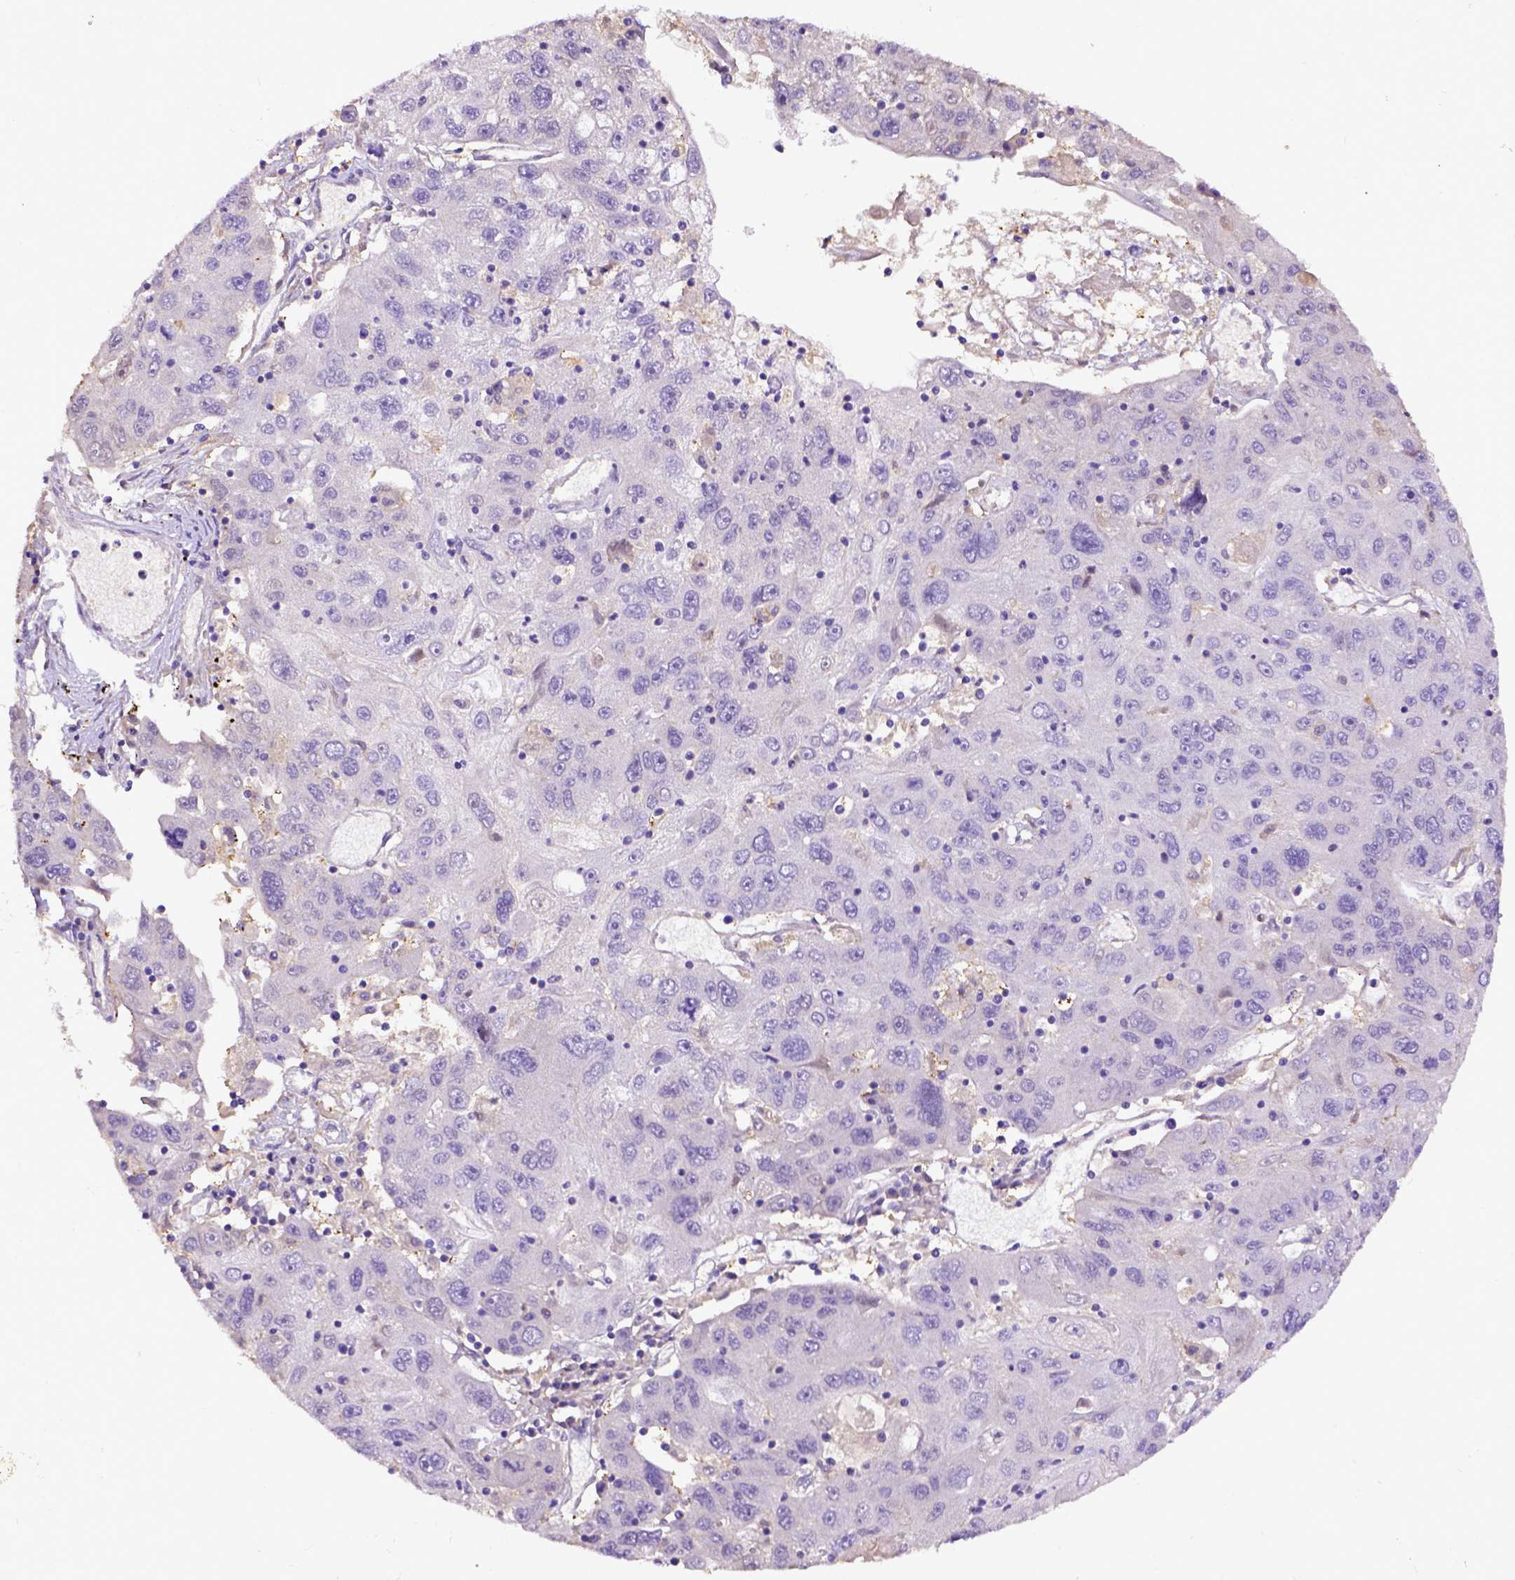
{"staining": {"intensity": "negative", "quantity": "none", "location": "none"}, "tissue": "stomach cancer", "cell_type": "Tumor cells", "image_type": "cancer", "snomed": [{"axis": "morphology", "description": "Adenocarcinoma, NOS"}, {"axis": "topography", "description": "Stomach"}], "caption": "Histopathology image shows no significant protein positivity in tumor cells of adenocarcinoma (stomach).", "gene": "DEPDC1B", "patient": {"sex": "male", "age": 56}}